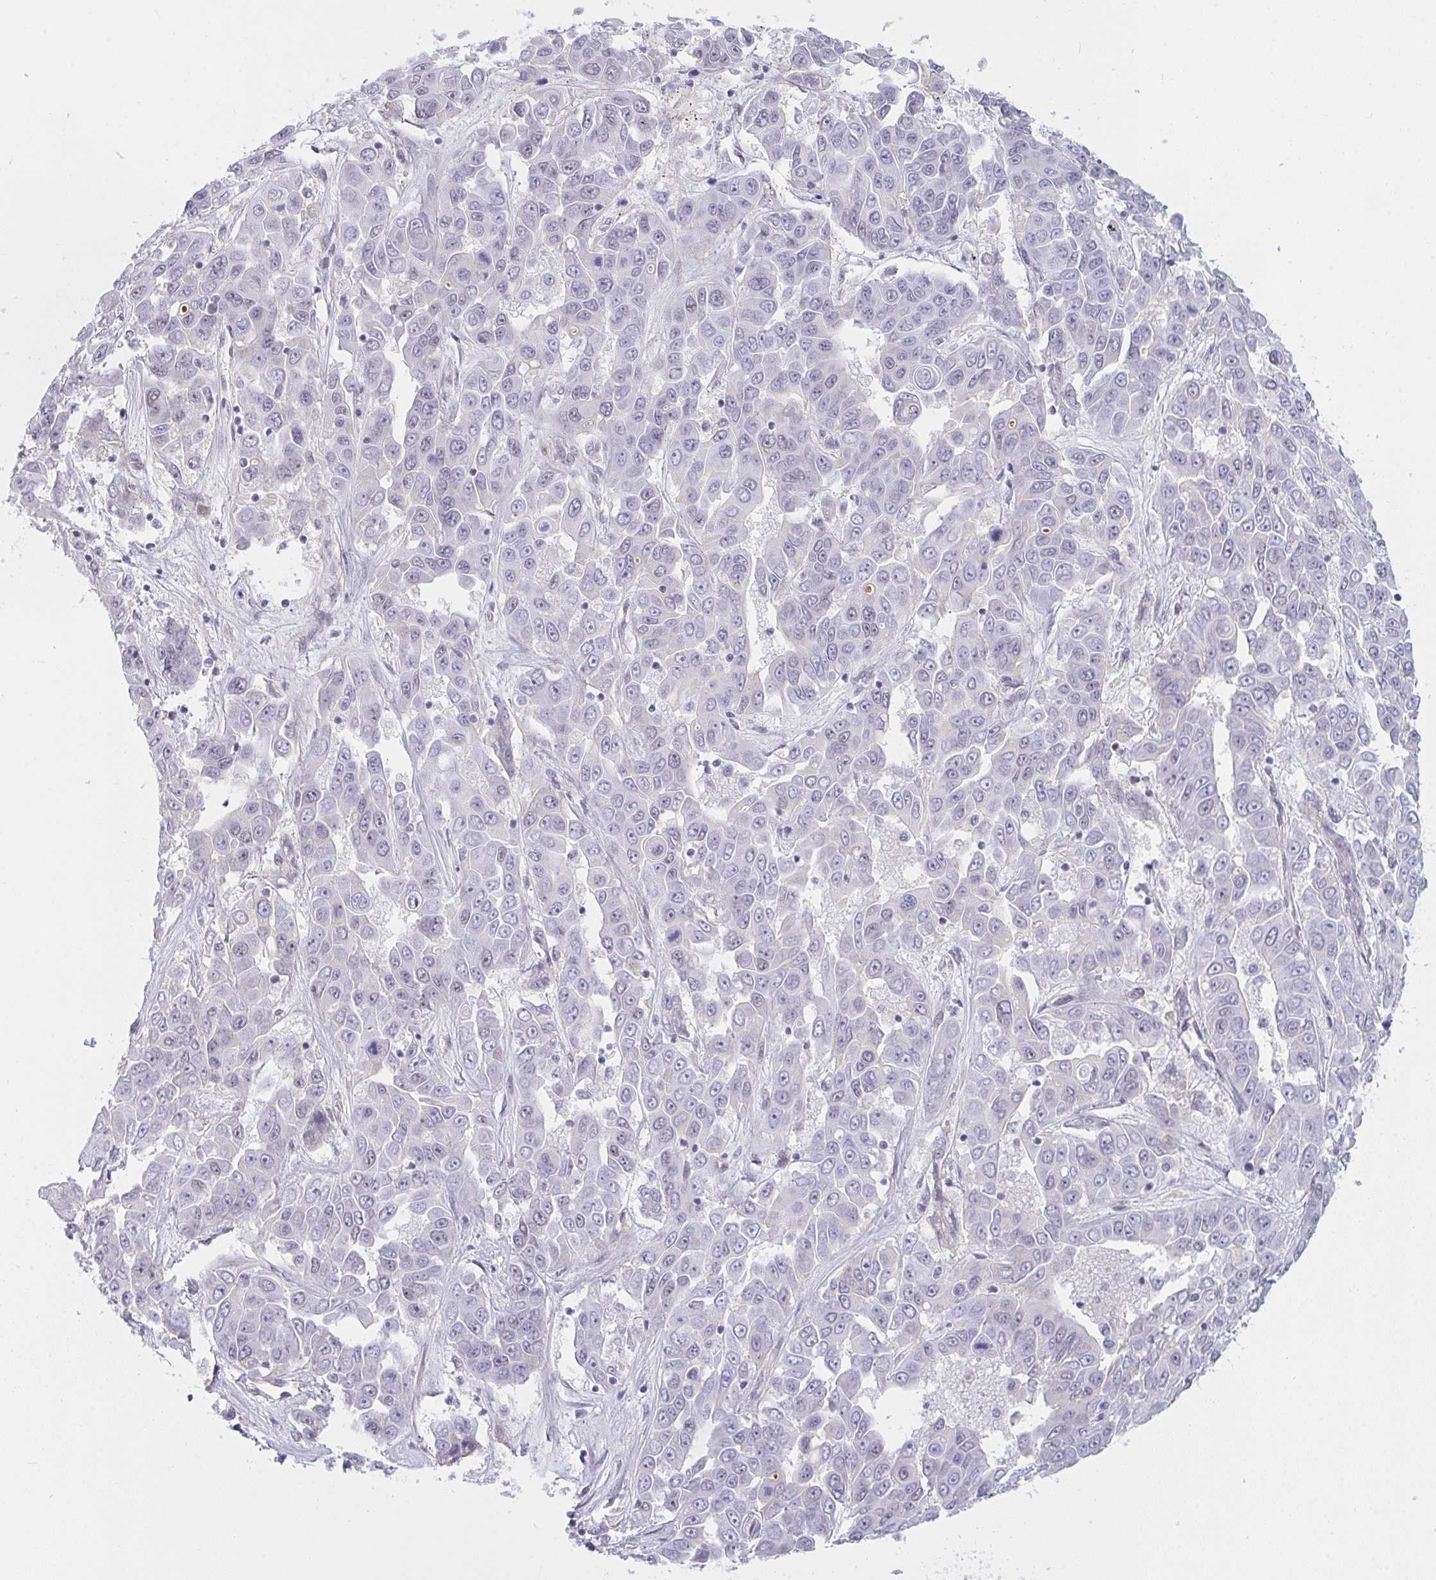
{"staining": {"intensity": "negative", "quantity": "none", "location": "none"}, "tissue": "liver cancer", "cell_type": "Tumor cells", "image_type": "cancer", "snomed": [{"axis": "morphology", "description": "Cholangiocarcinoma"}, {"axis": "topography", "description": "Liver"}], "caption": "This image is of cholangiocarcinoma (liver) stained with immunohistochemistry to label a protein in brown with the nuclei are counter-stained blue. There is no staining in tumor cells. (DAB immunohistochemistry (IHC), high magnification).", "gene": "DSCAML1", "patient": {"sex": "female", "age": 52}}